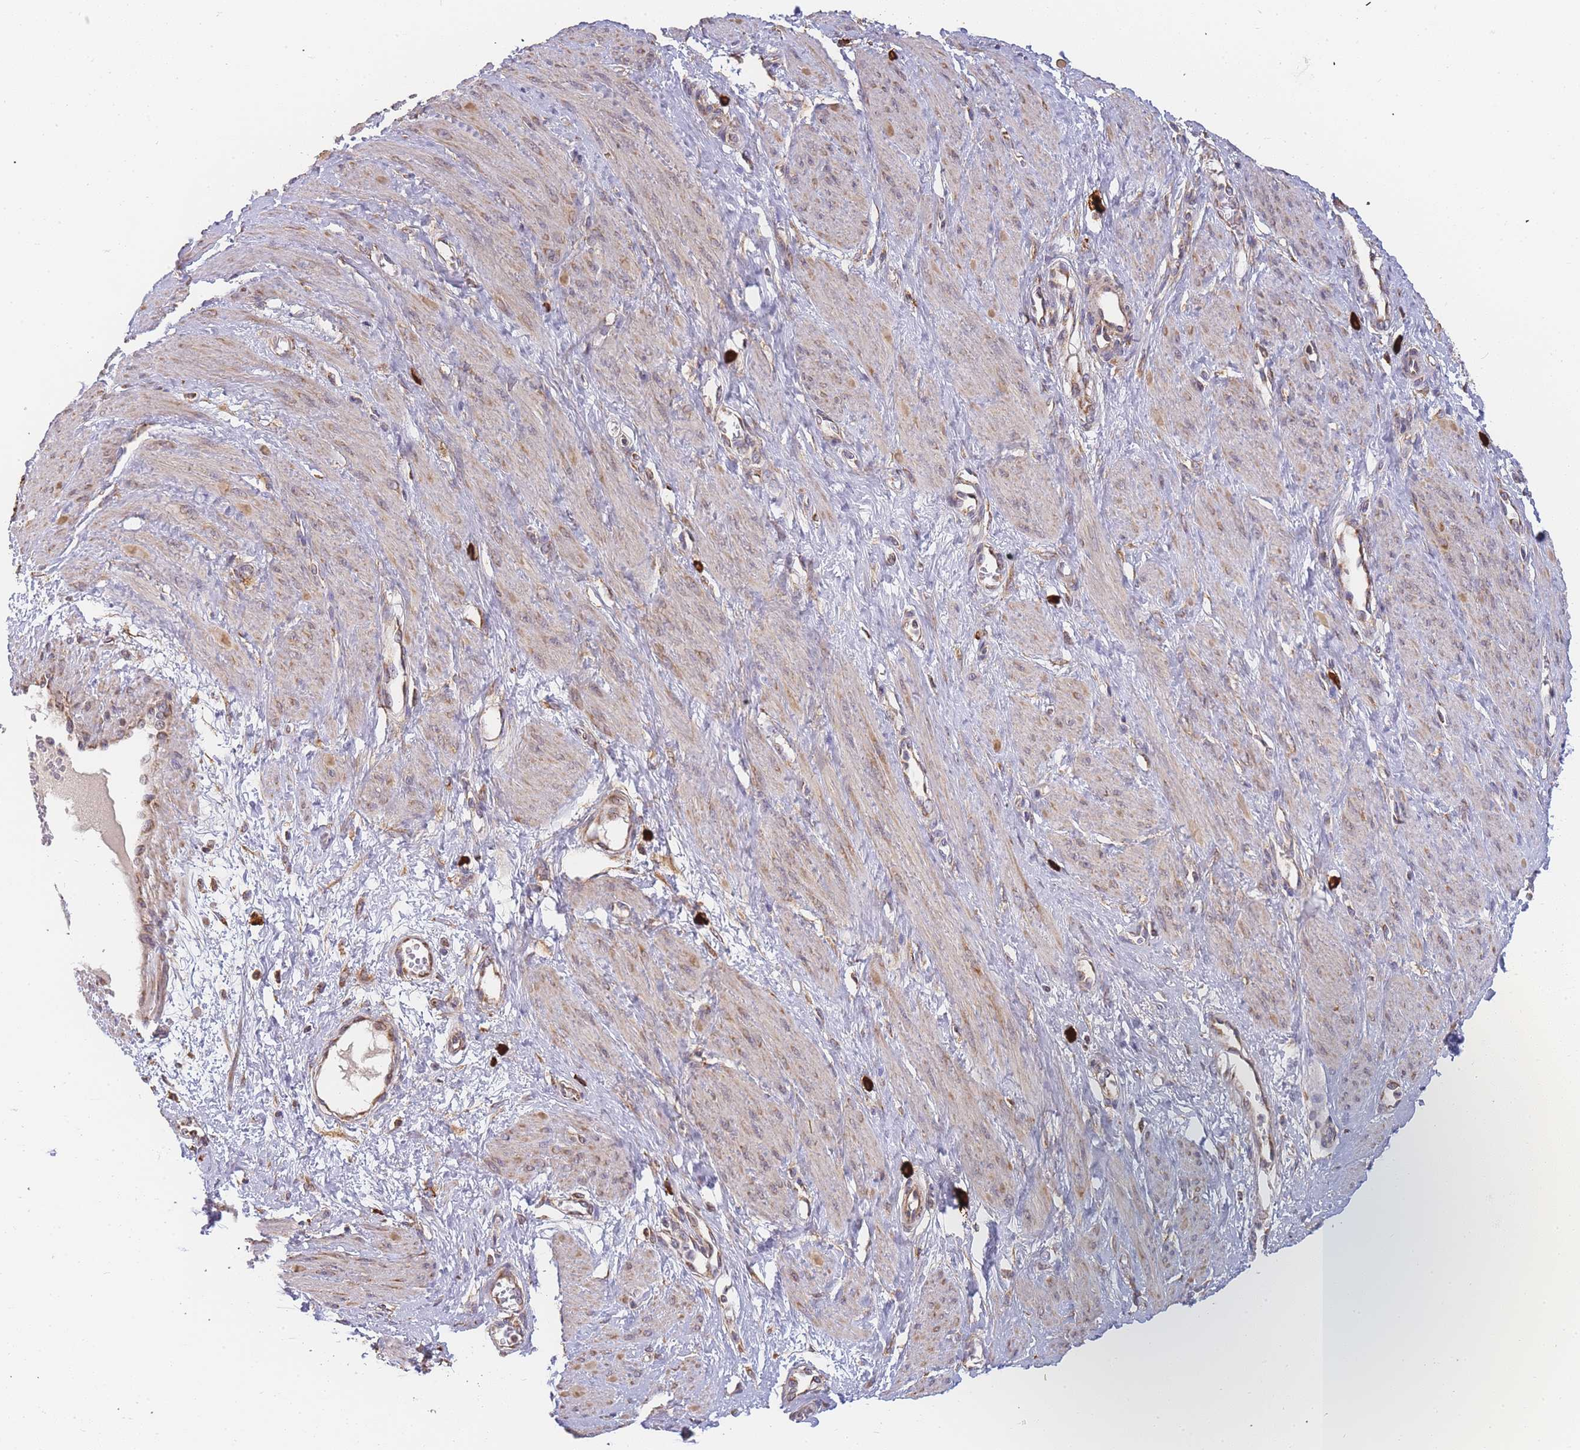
{"staining": {"intensity": "weak", "quantity": "25%-75%", "location": "cytoplasmic/membranous"}, "tissue": "smooth muscle", "cell_type": "Smooth muscle cells", "image_type": "normal", "snomed": [{"axis": "morphology", "description": "Normal tissue, NOS"}, {"axis": "topography", "description": "Smooth muscle"}, {"axis": "topography", "description": "Uterus"}], "caption": "Protein expression analysis of unremarkable smooth muscle reveals weak cytoplasmic/membranous expression in about 25%-75% of smooth muscle cells. The staining was performed using DAB, with brown indicating positive protein expression. Nuclei are stained blue with hematoxylin.", "gene": "ADCY9", "patient": {"sex": "female", "age": 39}}